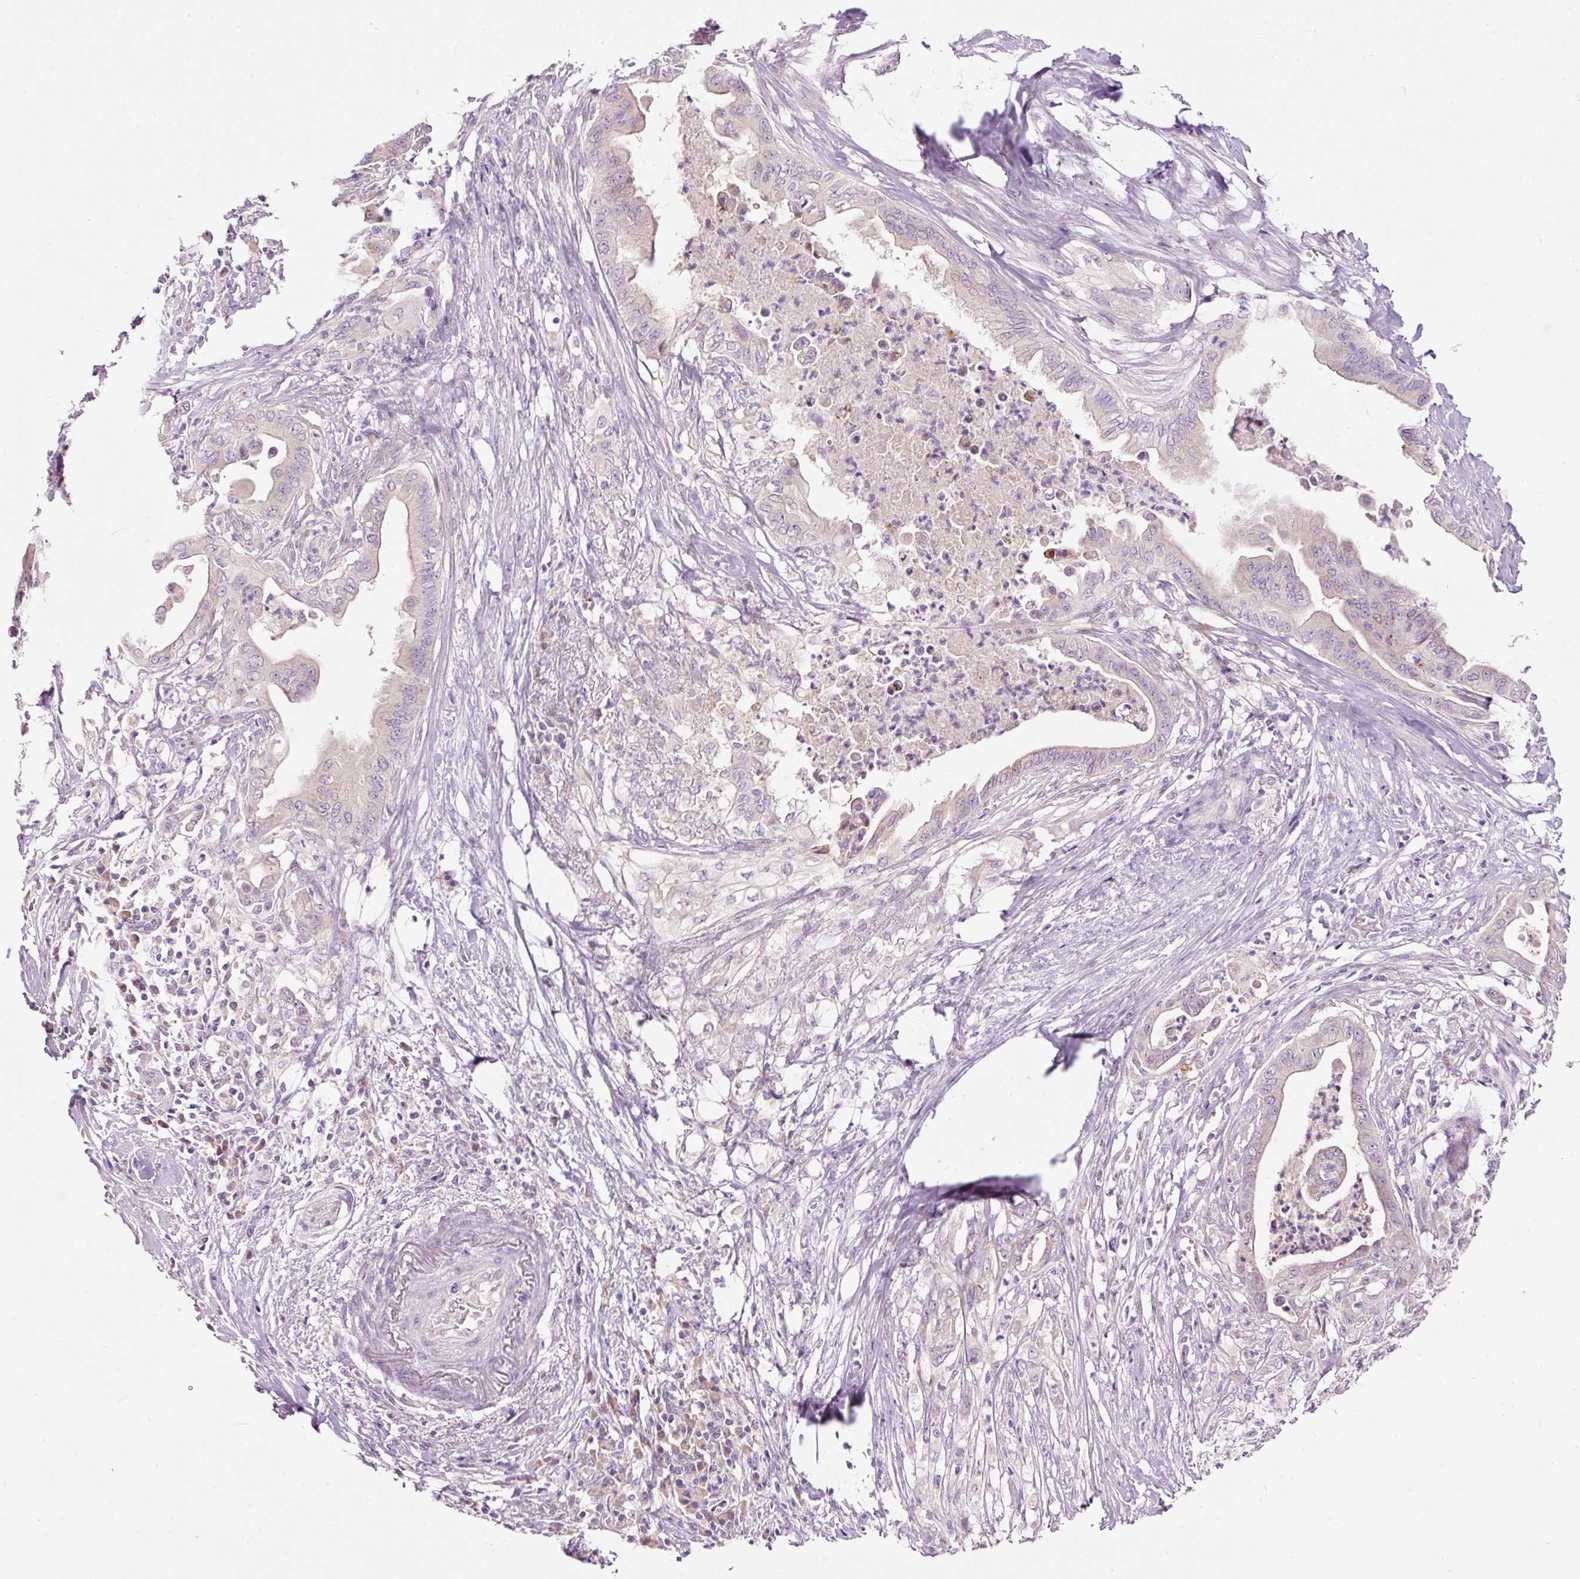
{"staining": {"intensity": "negative", "quantity": "none", "location": "none"}, "tissue": "pancreatic cancer", "cell_type": "Tumor cells", "image_type": "cancer", "snomed": [{"axis": "morphology", "description": "Adenocarcinoma, NOS"}, {"axis": "topography", "description": "Pancreas"}], "caption": "Protein analysis of adenocarcinoma (pancreatic) shows no significant positivity in tumor cells.", "gene": "RSPO2", "patient": {"sex": "male", "age": 58}}